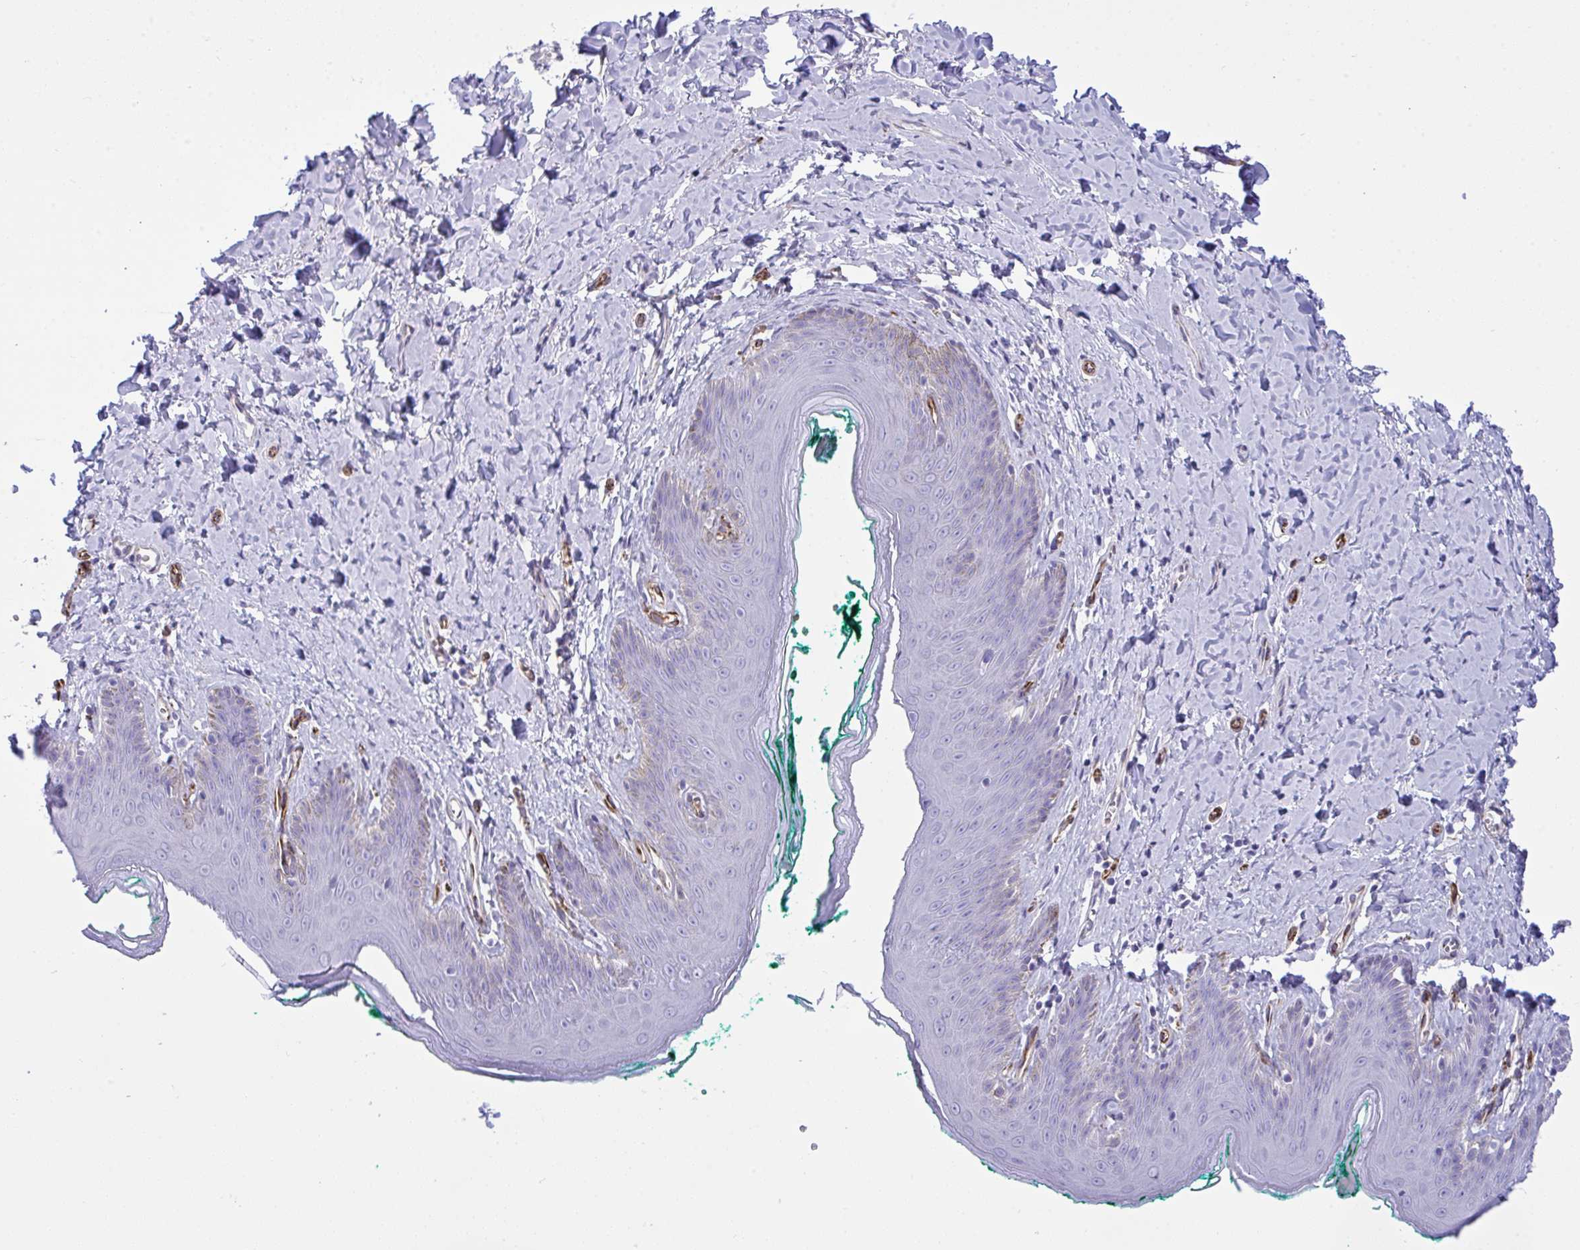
{"staining": {"intensity": "negative", "quantity": "none", "location": "none"}, "tissue": "skin", "cell_type": "Epidermal cells", "image_type": "normal", "snomed": [{"axis": "morphology", "description": "Normal tissue, NOS"}, {"axis": "topography", "description": "Vulva"}, {"axis": "topography", "description": "Peripheral nerve tissue"}], "caption": "High power microscopy image of an immunohistochemistry micrograph of benign skin, revealing no significant expression in epidermal cells.", "gene": "SLC35B1", "patient": {"sex": "female", "age": 66}}